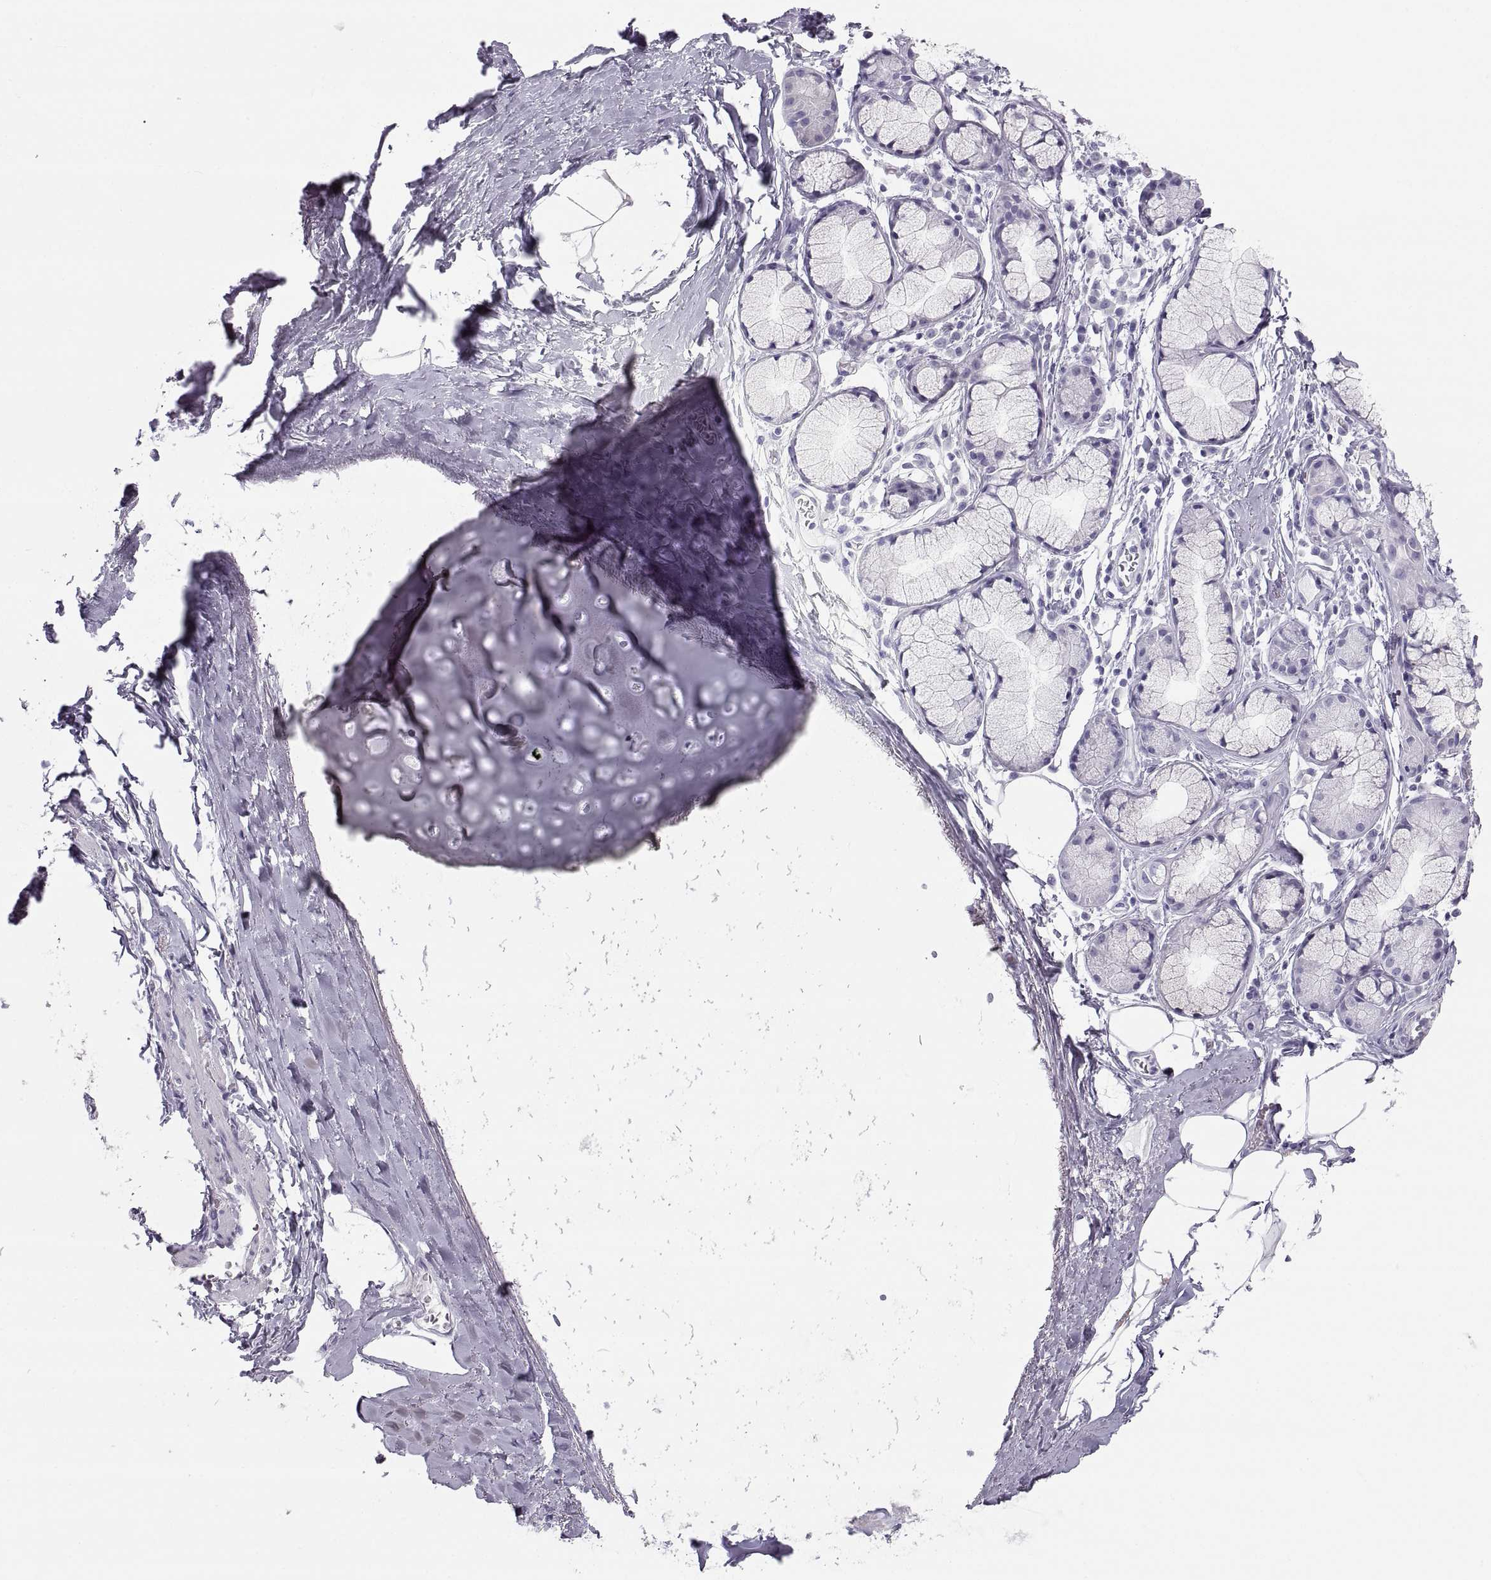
{"staining": {"intensity": "negative", "quantity": "none", "location": "none"}, "tissue": "adipose tissue", "cell_type": "Adipocytes", "image_type": "normal", "snomed": [{"axis": "morphology", "description": "Normal tissue, NOS"}, {"axis": "topography", "description": "Bronchus"}, {"axis": "topography", "description": "Lung"}], "caption": "Immunohistochemistry image of unremarkable adipose tissue stained for a protein (brown), which exhibits no staining in adipocytes. The staining was performed using DAB (3,3'-diaminobenzidine) to visualize the protein expression in brown, while the nuclei were stained in blue with hematoxylin (Magnification: 20x).", "gene": "SEMG1", "patient": {"sex": "female", "age": 57}}